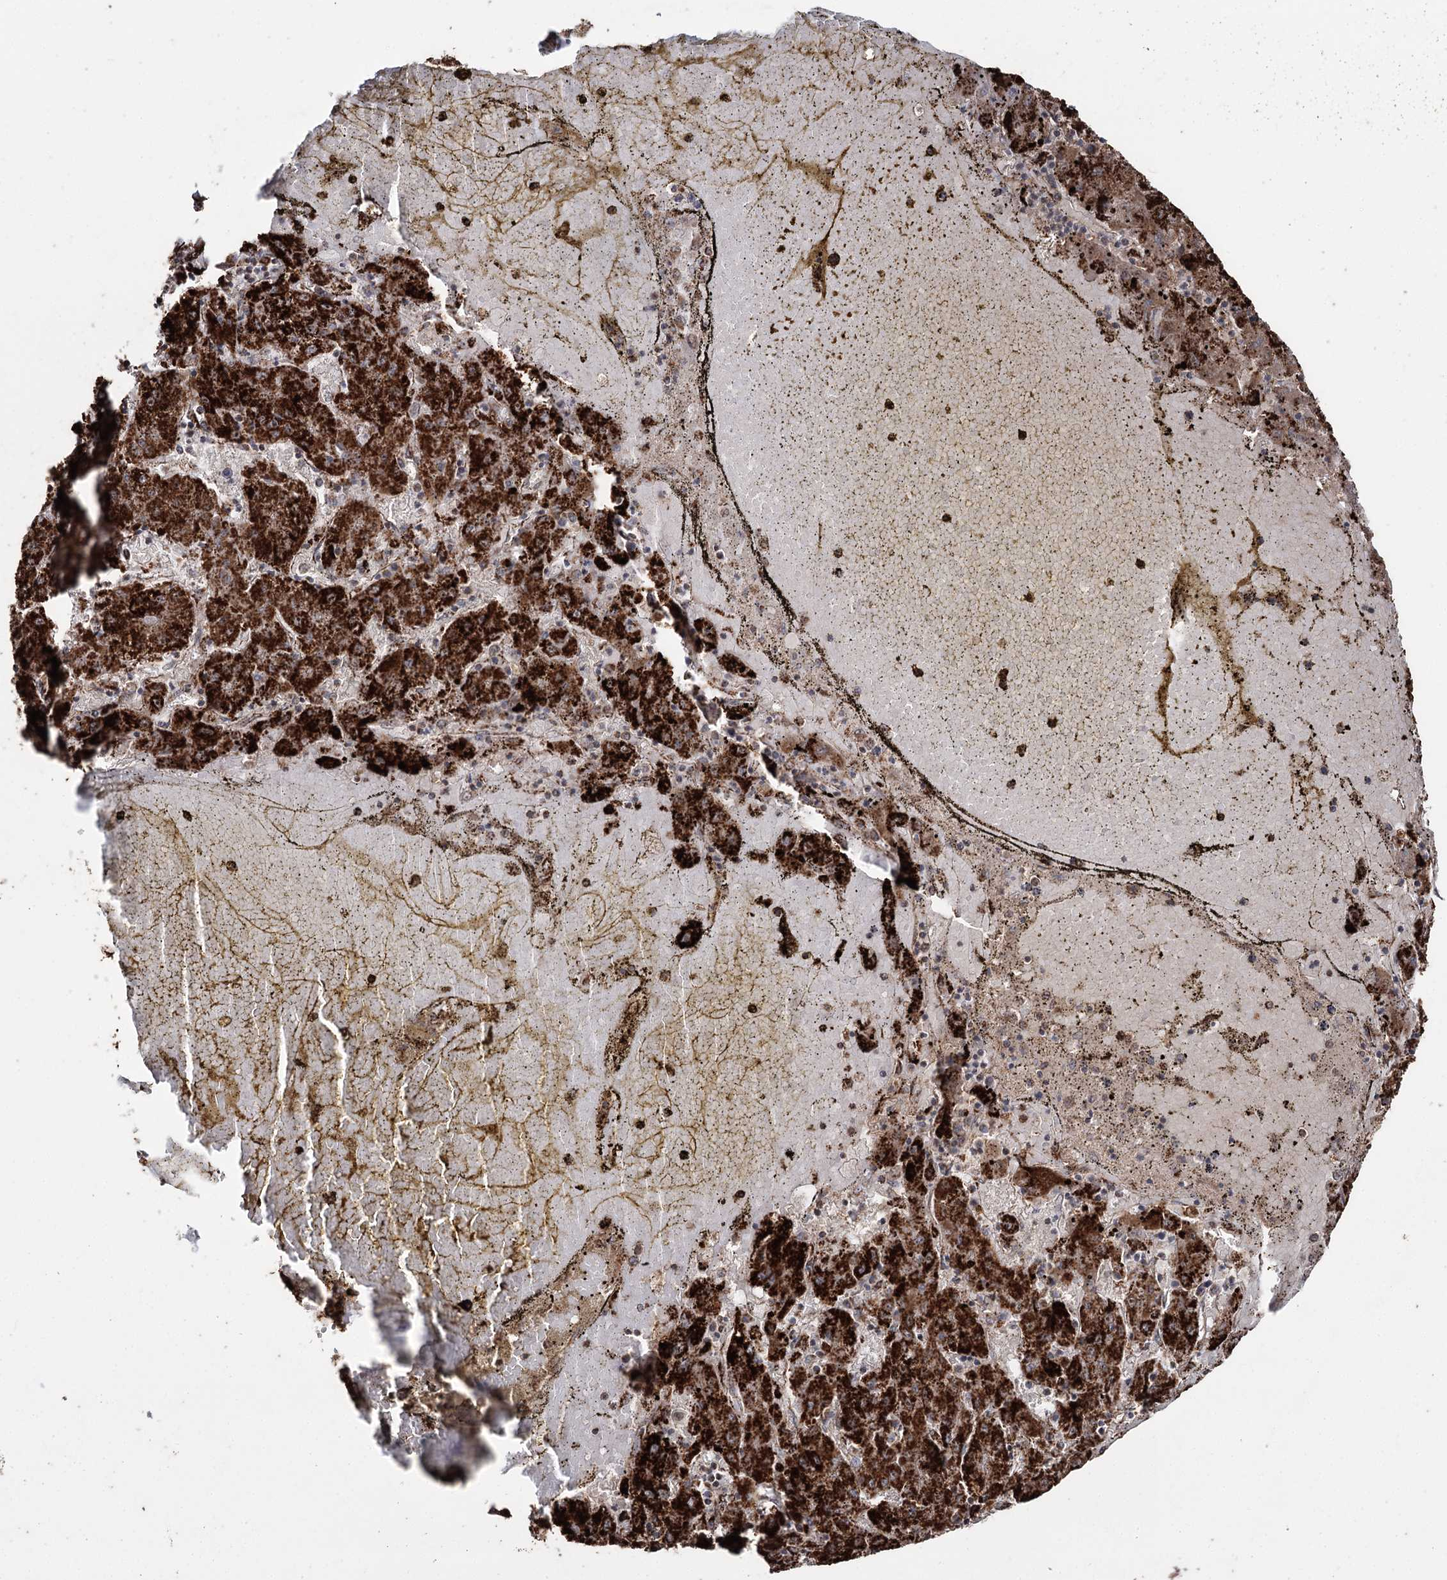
{"staining": {"intensity": "strong", "quantity": ">75%", "location": "cytoplasmic/membranous,nuclear"}, "tissue": "liver cancer", "cell_type": "Tumor cells", "image_type": "cancer", "snomed": [{"axis": "morphology", "description": "Carcinoma, Hepatocellular, NOS"}, {"axis": "topography", "description": "Liver"}], "caption": "A high-resolution photomicrograph shows IHC staining of hepatocellular carcinoma (liver), which demonstrates strong cytoplasmic/membranous and nuclear positivity in approximately >75% of tumor cells.", "gene": "SLF2", "patient": {"sex": "male", "age": 72}}